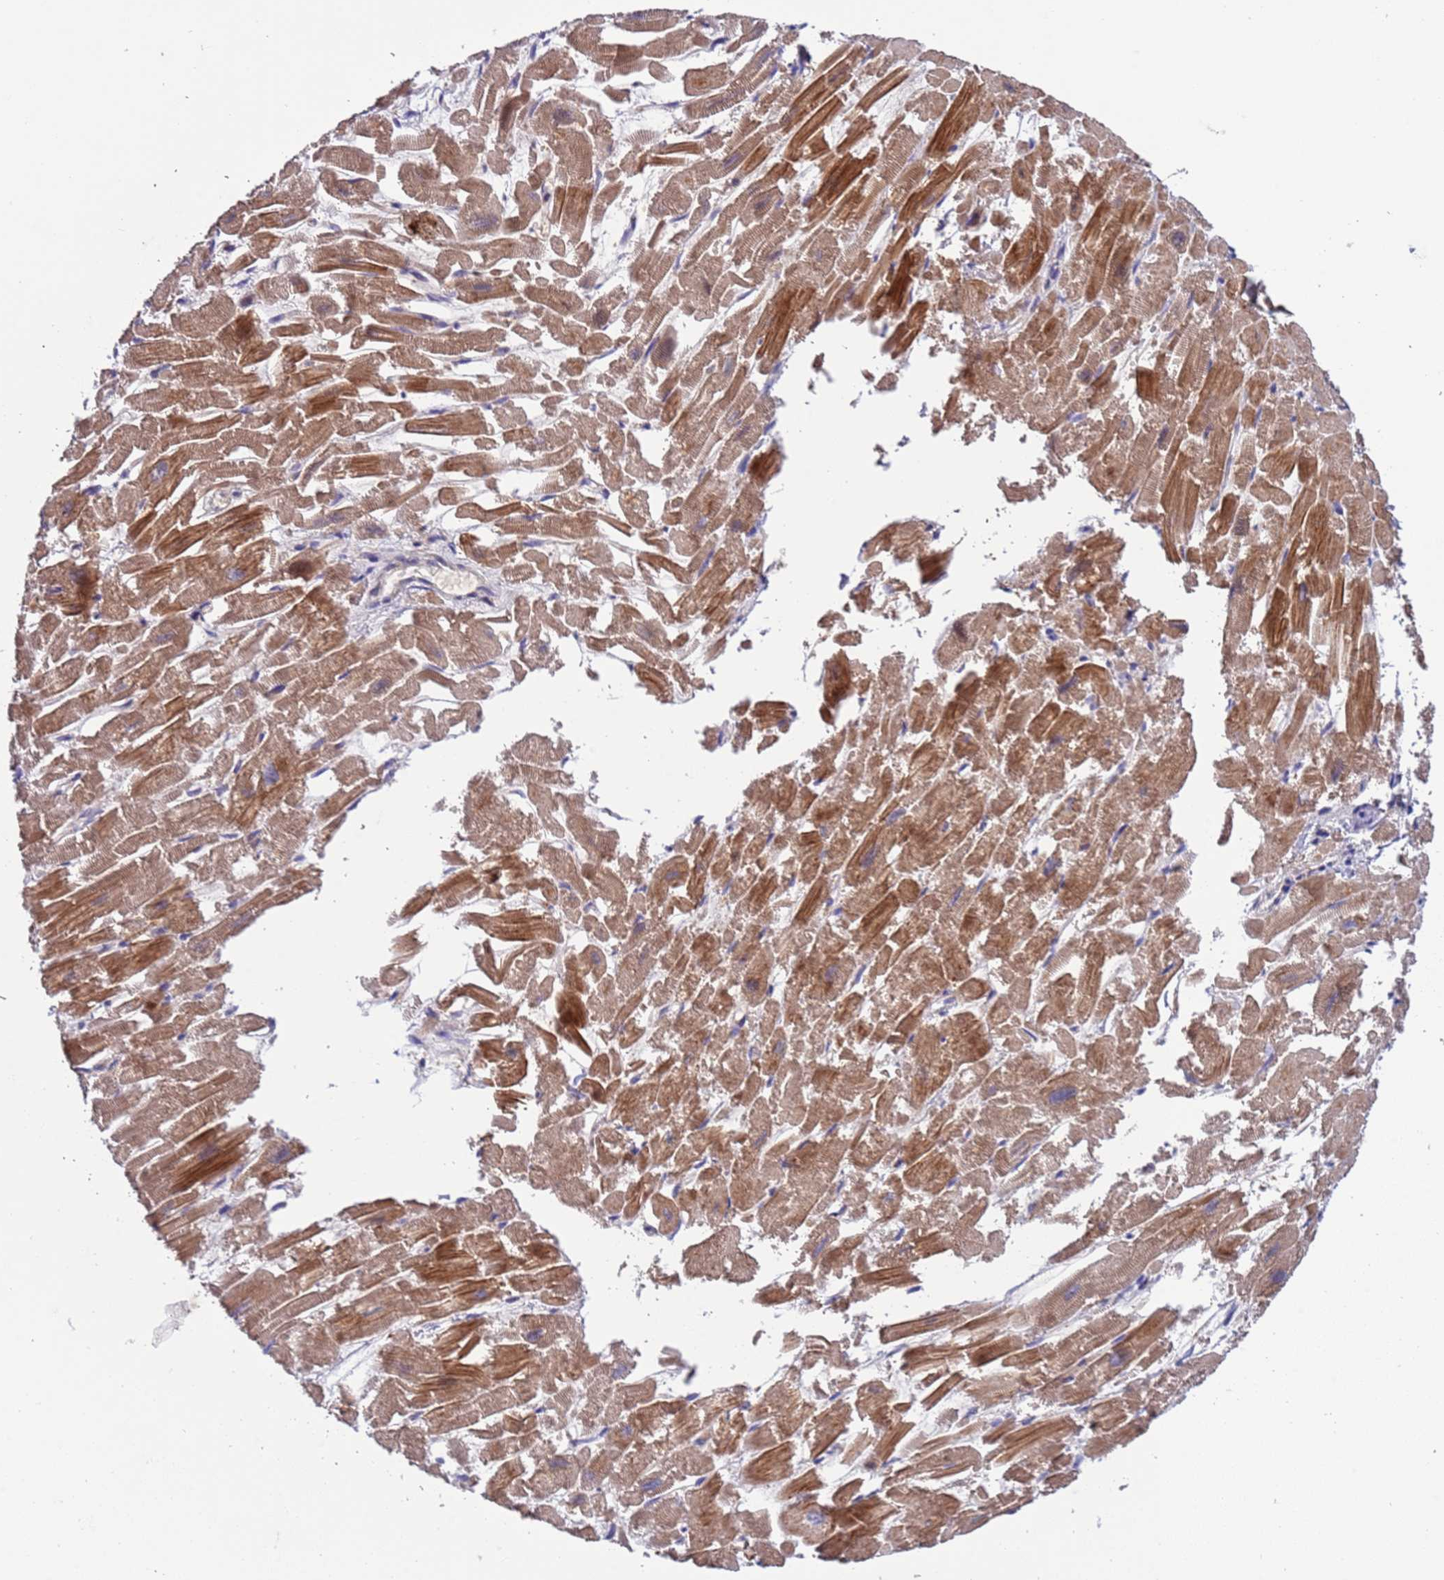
{"staining": {"intensity": "strong", "quantity": "25%-75%", "location": "cytoplasmic/membranous"}, "tissue": "heart muscle", "cell_type": "Cardiomyocytes", "image_type": "normal", "snomed": [{"axis": "morphology", "description": "Normal tissue, NOS"}, {"axis": "topography", "description": "Heart"}], "caption": "This is an image of immunohistochemistry staining of normal heart muscle, which shows strong positivity in the cytoplasmic/membranous of cardiomyocytes.", "gene": "PARP16", "patient": {"sex": "male", "age": 54}}